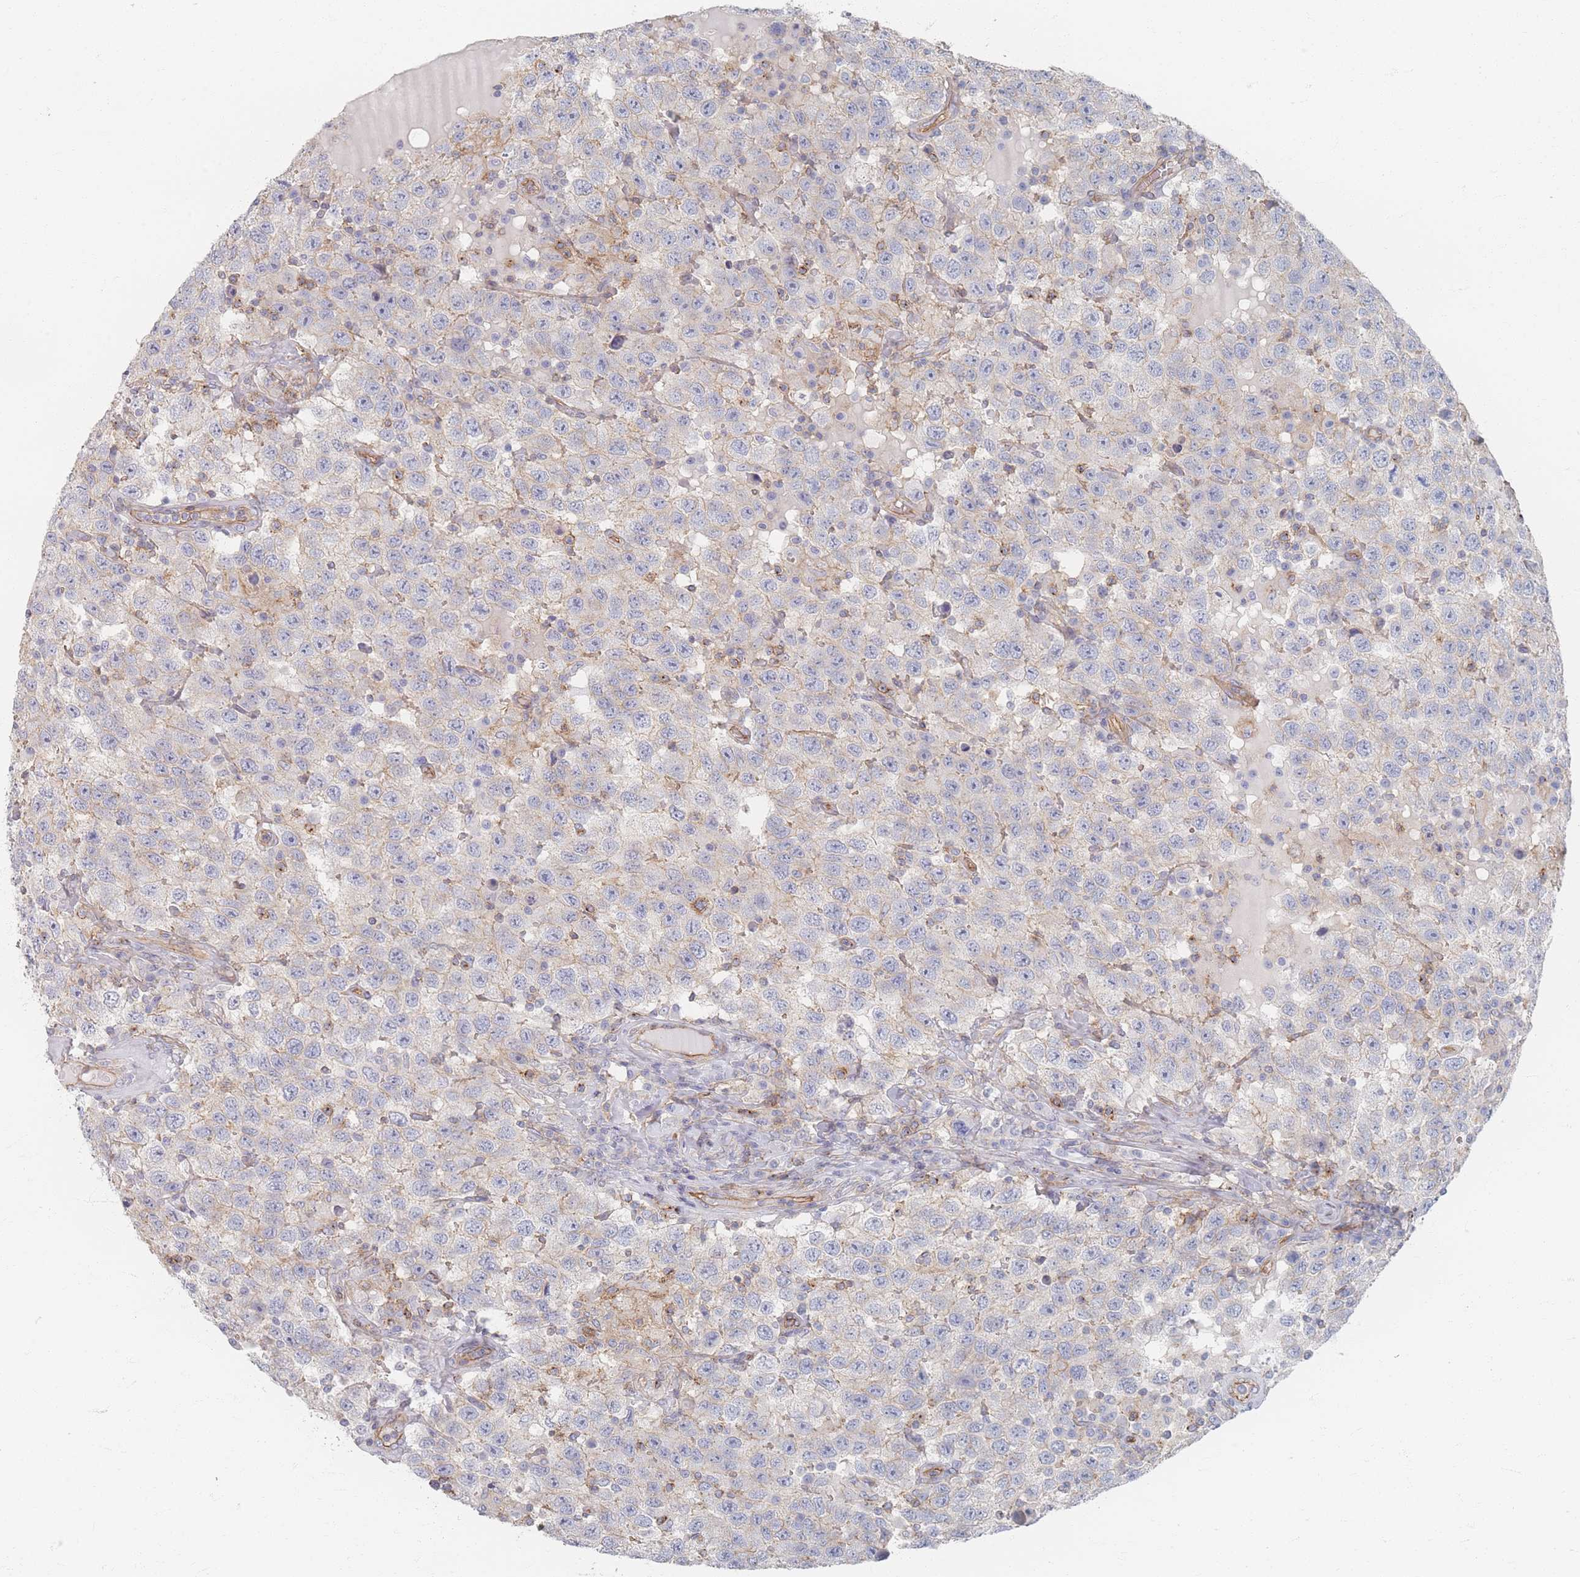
{"staining": {"intensity": "negative", "quantity": "none", "location": "none"}, "tissue": "testis cancer", "cell_type": "Tumor cells", "image_type": "cancer", "snomed": [{"axis": "morphology", "description": "Seminoma, NOS"}, {"axis": "topography", "description": "Testis"}], "caption": "Human testis seminoma stained for a protein using immunohistochemistry (IHC) displays no positivity in tumor cells.", "gene": "GNB1", "patient": {"sex": "male", "age": 41}}